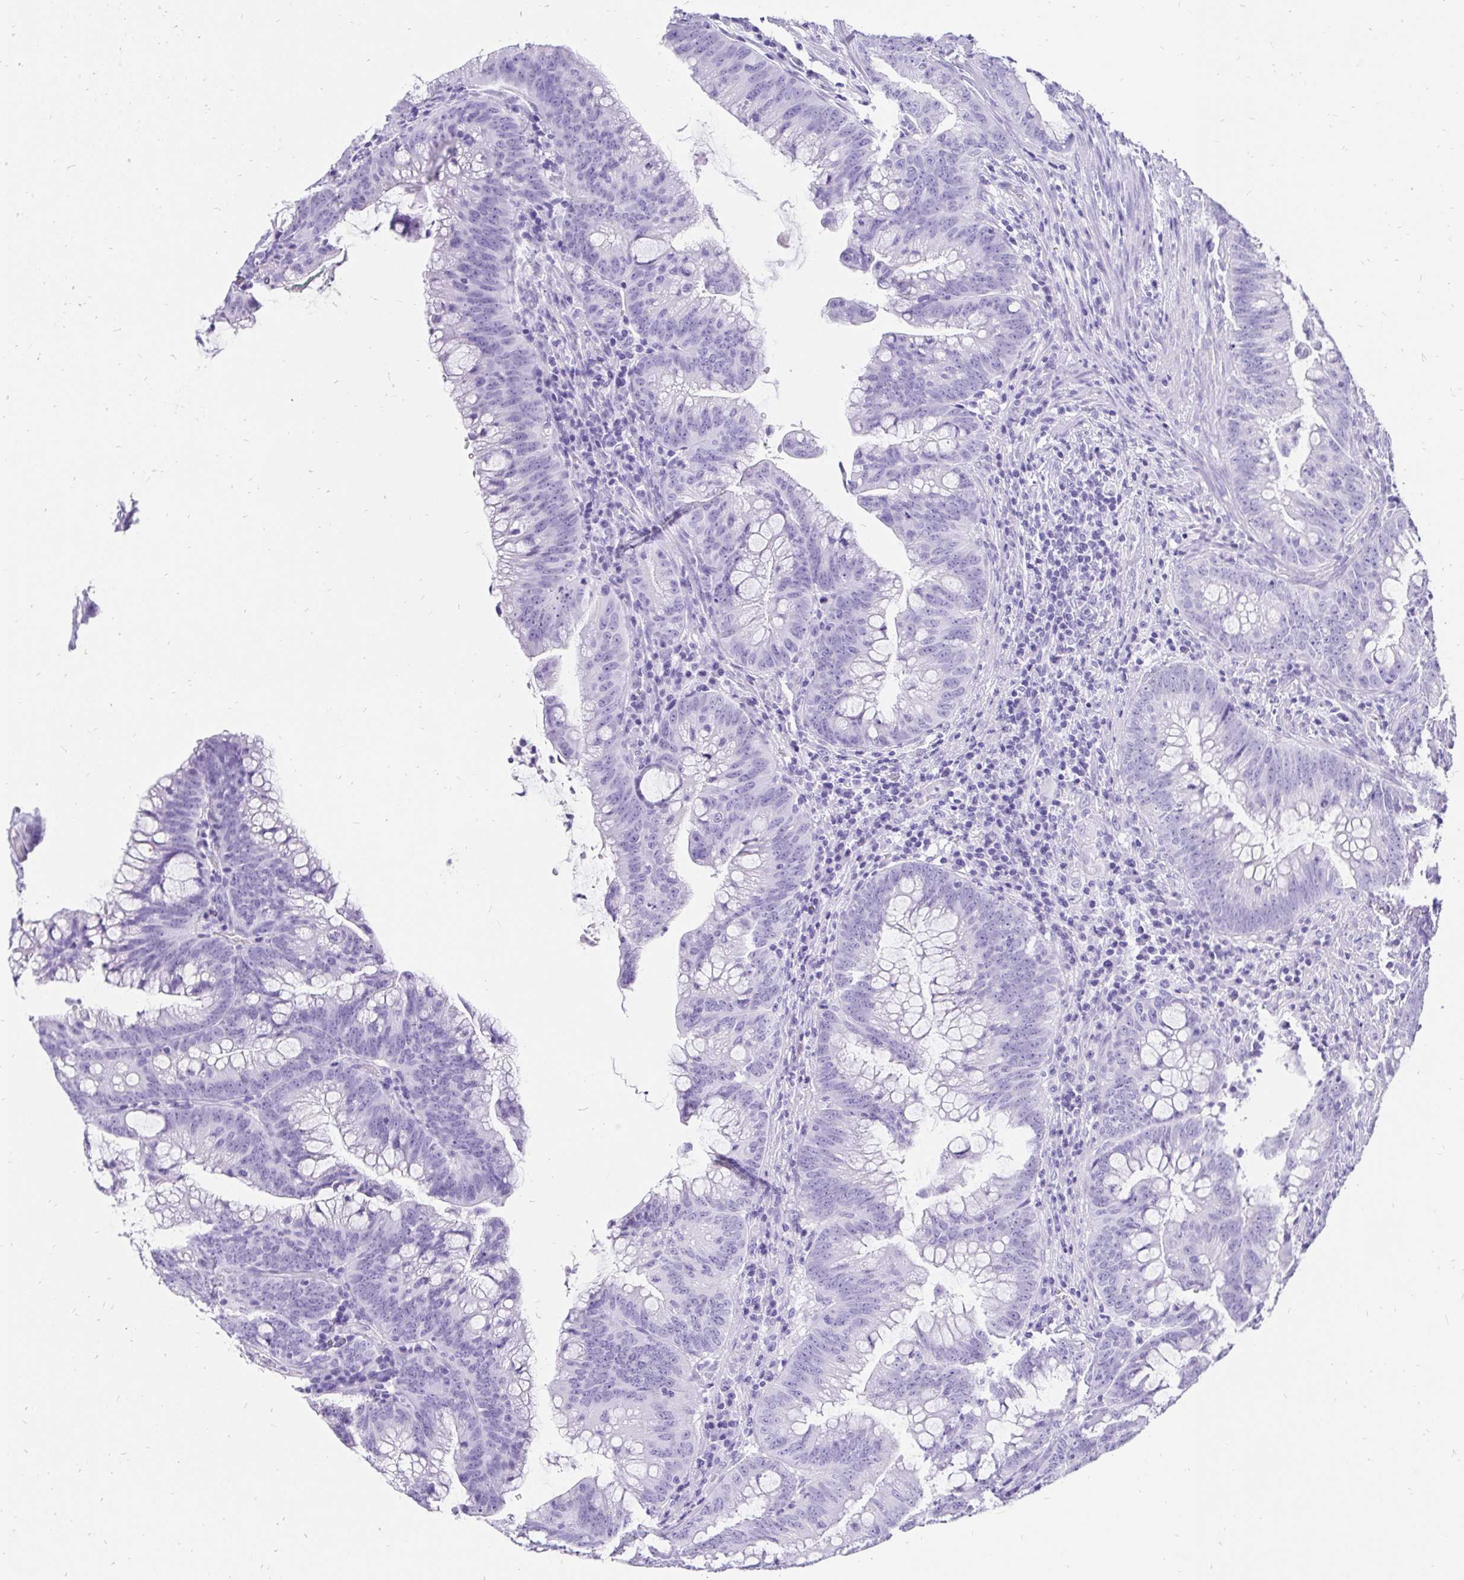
{"staining": {"intensity": "negative", "quantity": "none", "location": "none"}, "tissue": "colorectal cancer", "cell_type": "Tumor cells", "image_type": "cancer", "snomed": [{"axis": "morphology", "description": "Adenocarcinoma, NOS"}, {"axis": "topography", "description": "Colon"}], "caption": "Immunohistochemical staining of human adenocarcinoma (colorectal) exhibits no significant expression in tumor cells. The staining is performed using DAB brown chromogen with nuclei counter-stained in using hematoxylin.", "gene": "KRT13", "patient": {"sex": "male", "age": 62}}